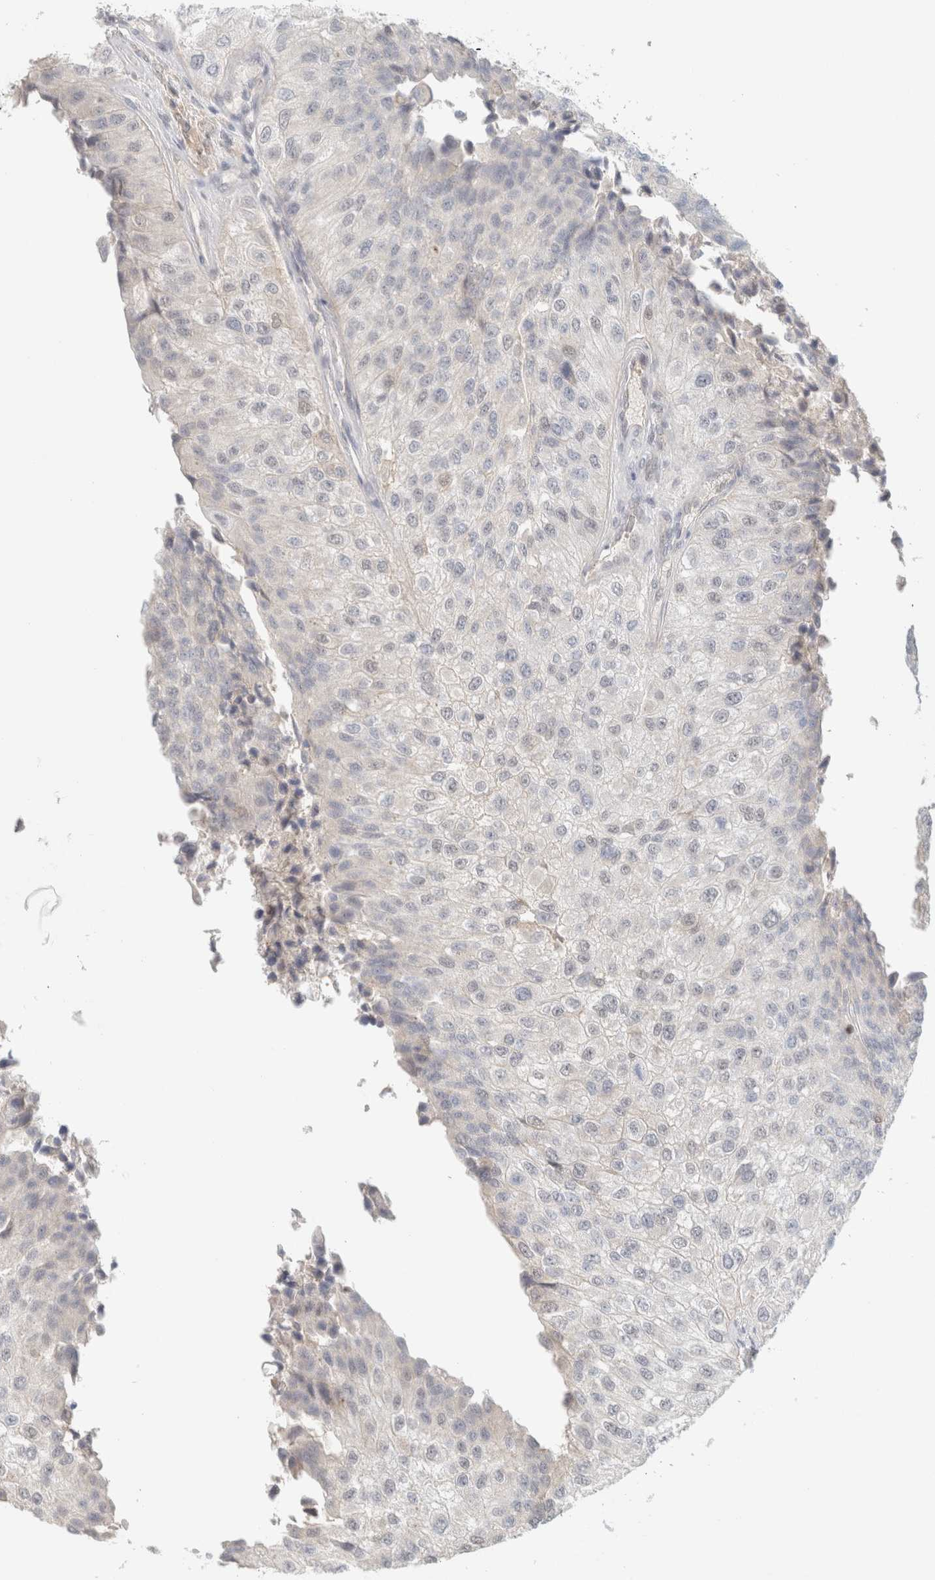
{"staining": {"intensity": "negative", "quantity": "none", "location": "none"}, "tissue": "urothelial cancer", "cell_type": "Tumor cells", "image_type": "cancer", "snomed": [{"axis": "morphology", "description": "Urothelial carcinoma, High grade"}, {"axis": "topography", "description": "Kidney"}, {"axis": "topography", "description": "Urinary bladder"}], "caption": "IHC photomicrograph of human urothelial cancer stained for a protein (brown), which shows no staining in tumor cells.", "gene": "MRM3", "patient": {"sex": "male", "age": 77}}